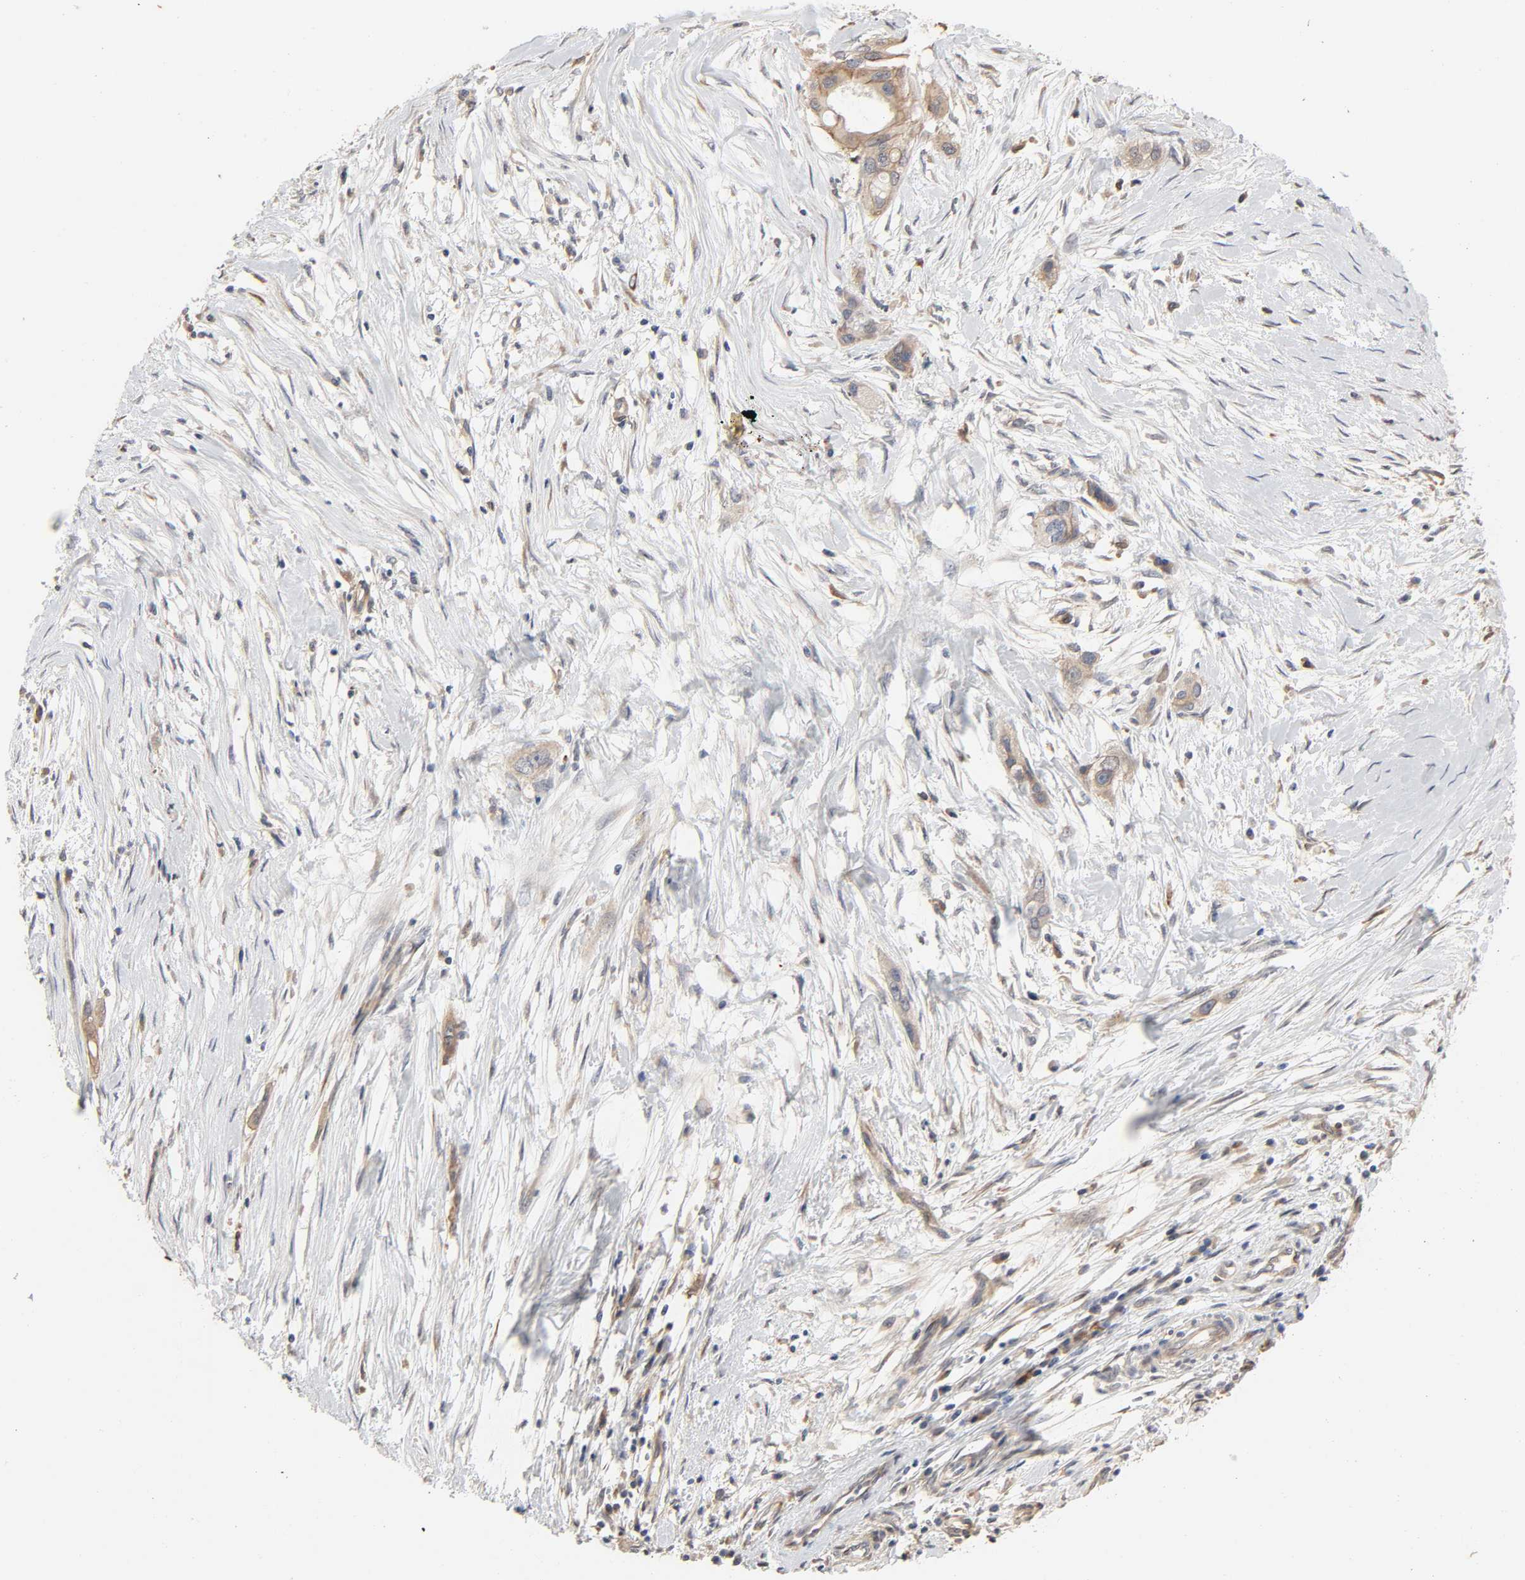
{"staining": {"intensity": "moderate", "quantity": ">75%", "location": "cytoplasmic/membranous"}, "tissue": "pancreatic cancer", "cell_type": "Tumor cells", "image_type": "cancer", "snomed": [{"axis": "morphology", "description": "Adenocarcinoma, NOS"}, {"axis": "topography", "description": "Pancreas"}], "caption": "Immunohistochemistry staining of pancreatic cancer (adenocarcinoma), which shows medium levels of moderate cytoplasmic/membranous staining in about >75% of tumor cells indicating moderate cytoplasmic/membranous protein expression. The staining was performed using DAB (brown) for protein detection and nuclei were counterstained in hematoxylin (blue).", "gene": "NDRG2", "patient": {"sex": "female", "age": 60}}